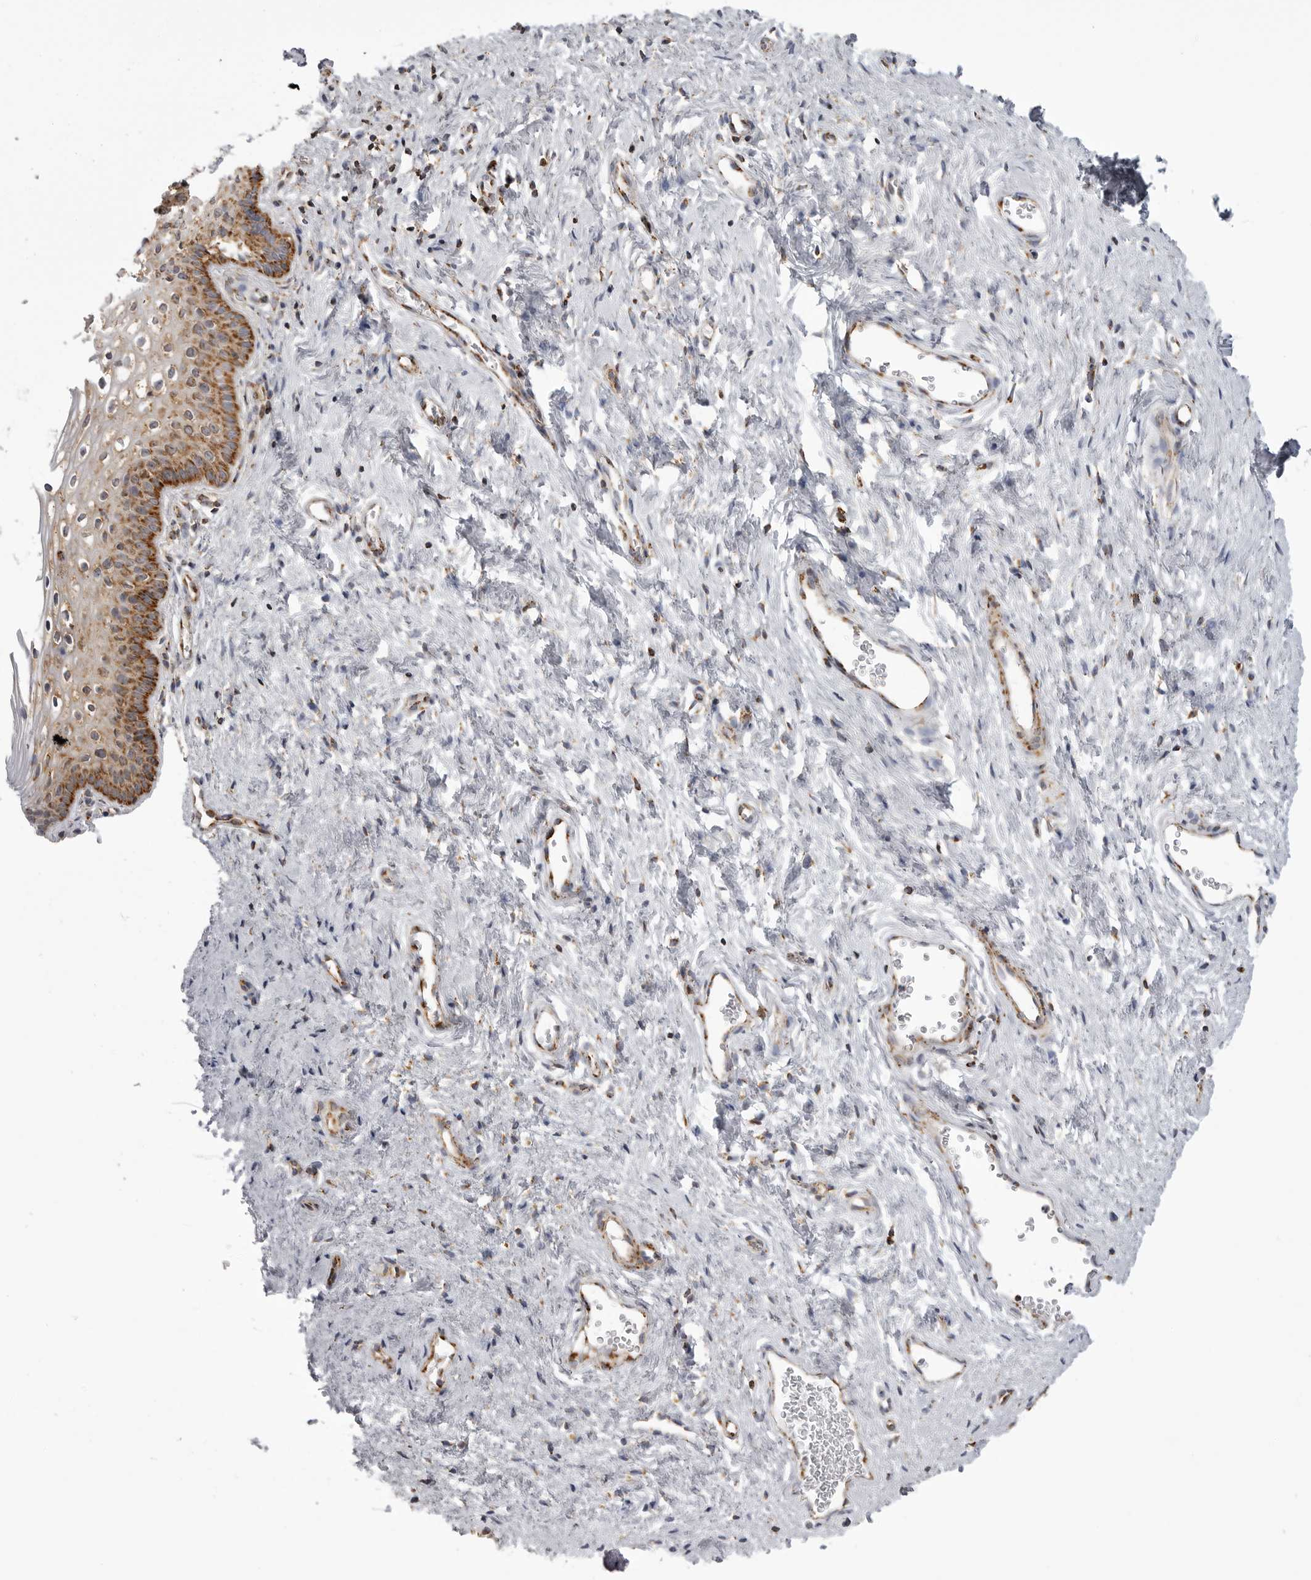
{"staining": {"intensity": "moderate", "quantity": ">75%", "location": "cytoplasmic/membranous"}, "tissue": "cervix", "cell_type": "Glandular cells", "image_type": "normal", "snomed": [{"axis": "morphology", "description": "Normal tissue, NOS"}, {"axis": "topography", "description": "Cervix"}], "caption": "Normal cervix was stained to show a protein in brown. There is medium levels of moderate cytoplasmic/membranous positivity in approximately >75% of glandular cells. Nuclei are stained in blue.", "gene": "TUFM", "patient": {"sex": "female", "age": 27}}